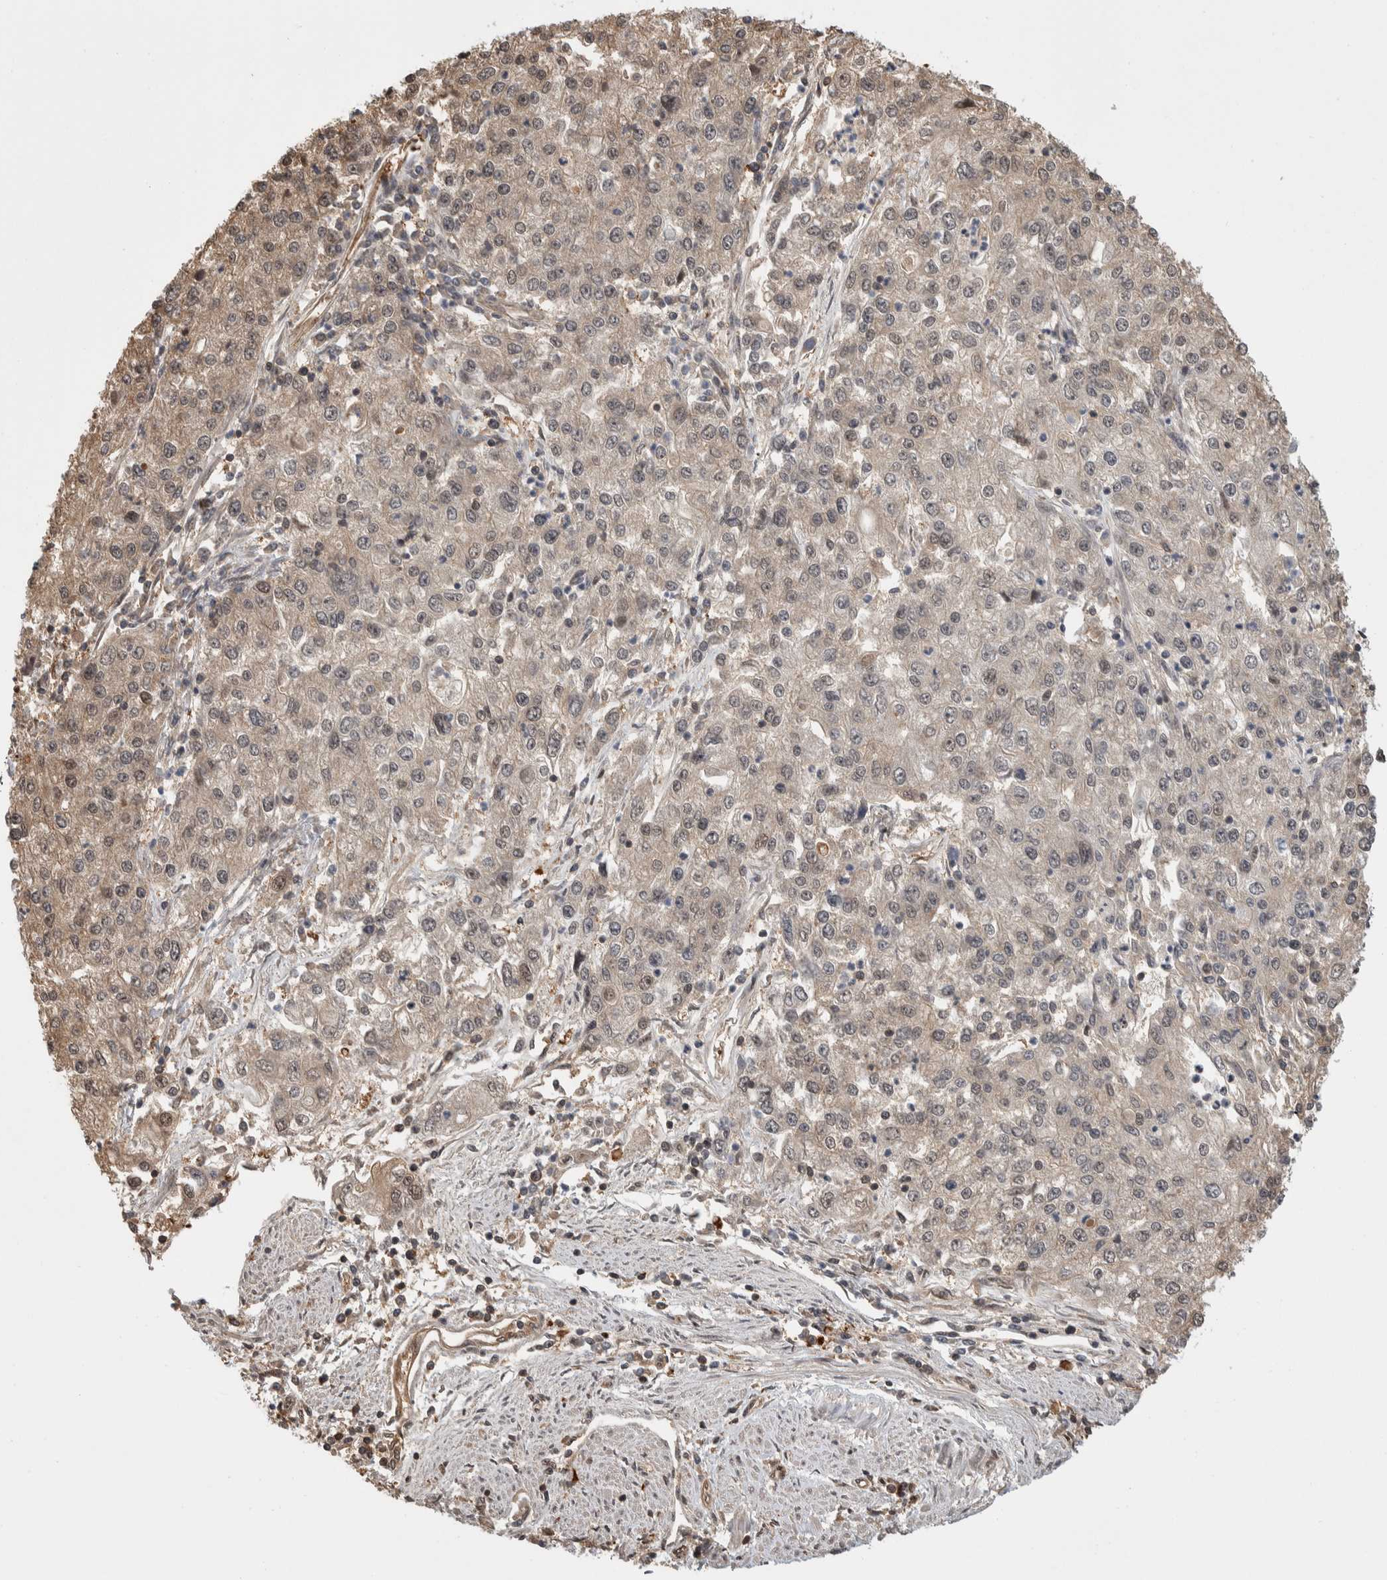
{"staining": {"intensity": "weak", "quantity": "25%-75%", "location": "cytoplasmic/membranous"}, "tissue": "endometrial cancer", "cell_type": "Tumor cells", "image_type": "cancer", "snomed": [{"axis": "morphology", "description": "Adenocarcinoma, NOS"}, {"axis": "topography", "description": "Endometrium"}], "caption": "Tumor cells exhibit low levels of weak cytoplasmic/membranous staining in approximately 25%-75% of cells in human endometrial cancer.", "gene": "ZNF592", "patient": {"sex": "female", "age": 49}}